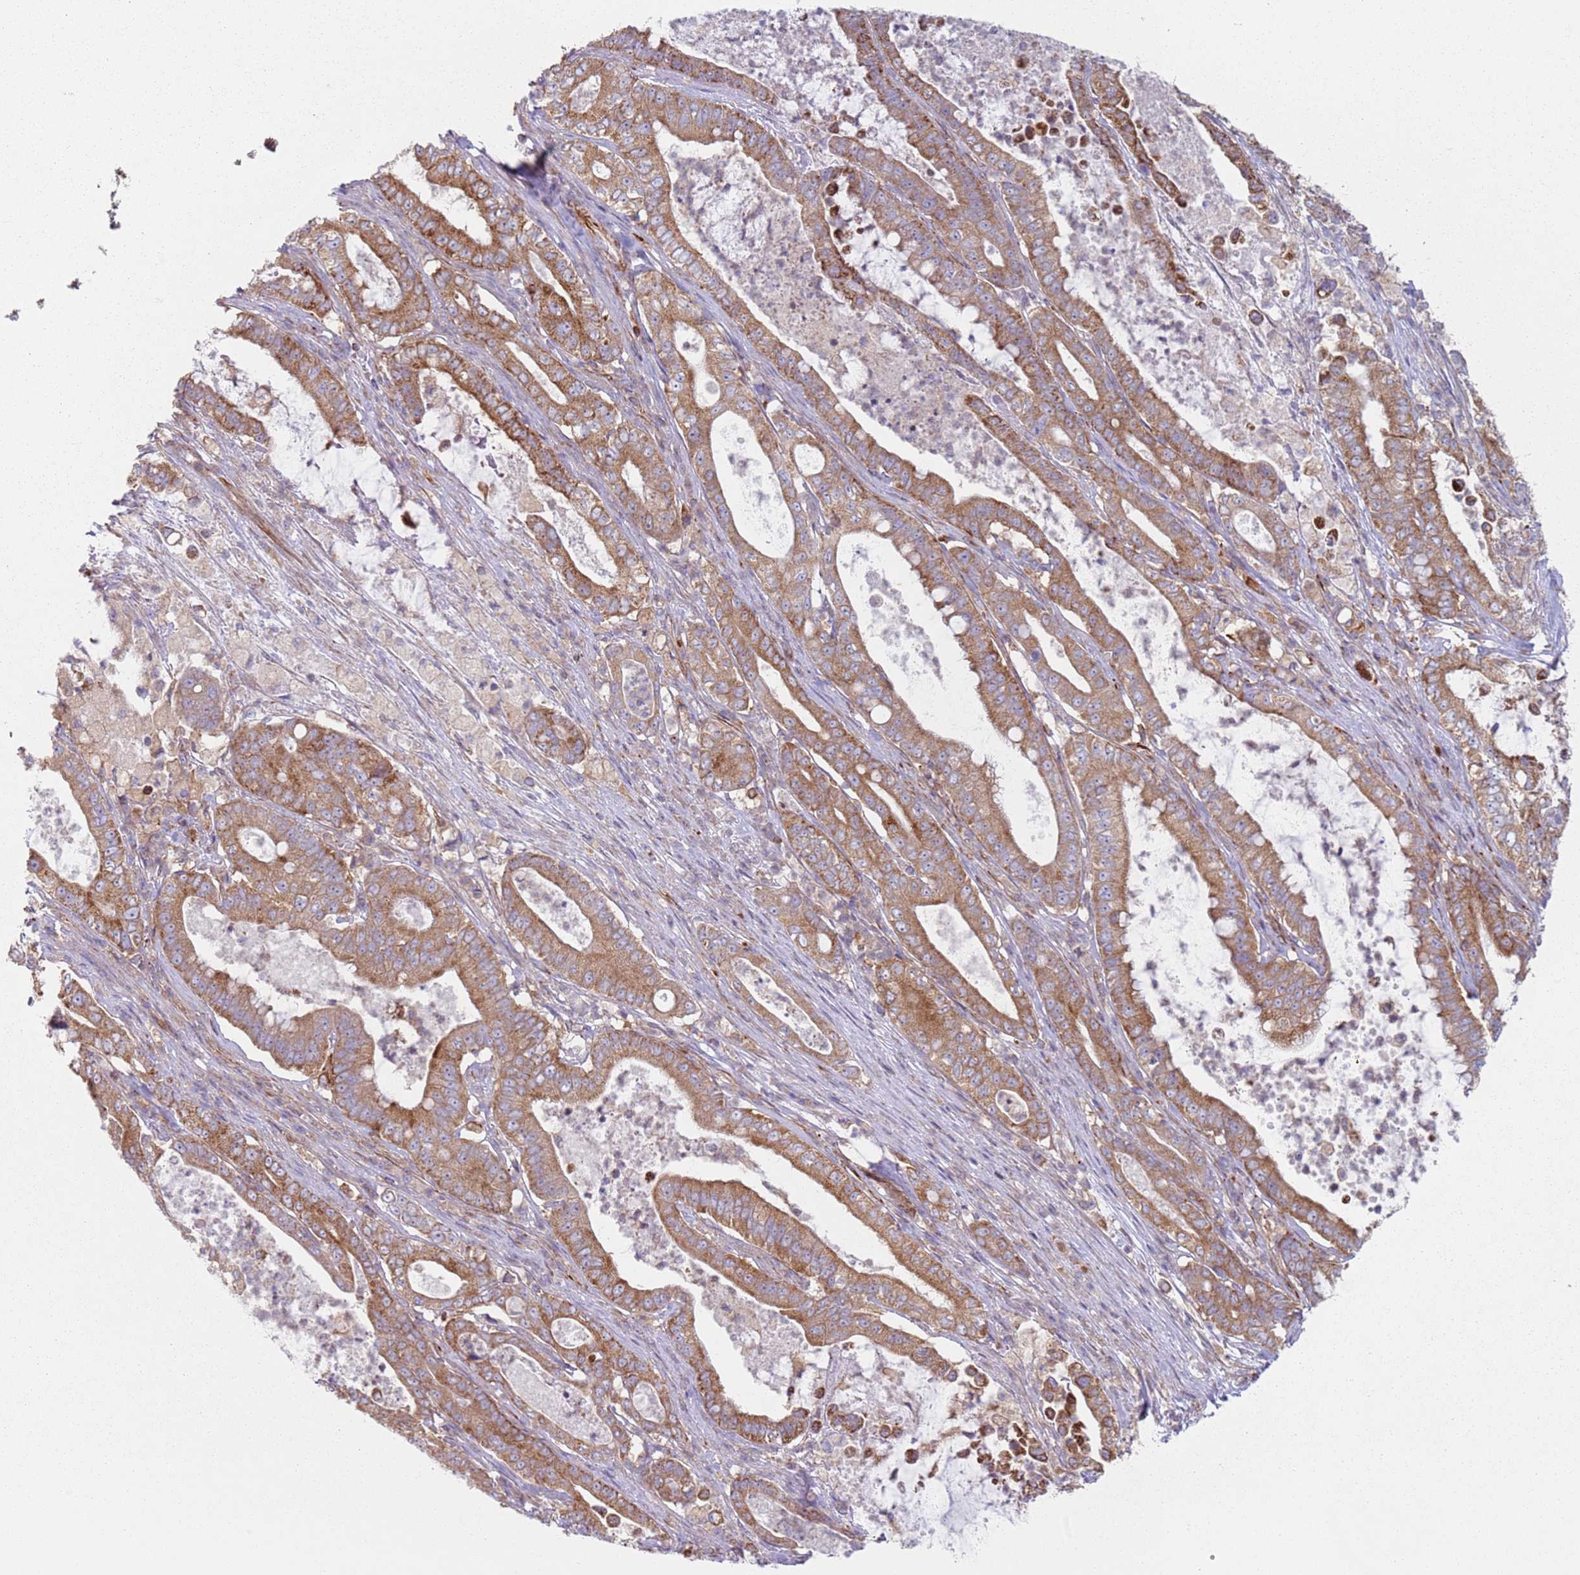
{"staining": {"intensity": "moderate", "quantity": ">75%", "location": "cytoplasmic/membranous"}, "tissue": "pancreatic cancer", "cell_type": "Tumor cells", "image_type": "cancer", "snomed": [{"axis": "morphology", "description": "Adenocarcinoma, NOS"}, {"axis": "topography", "description": "Pancreas"}], "caption": "Pancreatic cancer (adenocarcinoma) tissue demonstrates moderate cytoplasmic/membranous expression in approximately >75% of tumor cells Using DAB (3,3'-diaminobenzidine) (brown) and hematoxylin (blue) stains, captured at high magnification using brightfield microscopy.", "gene": "SNAPIN", "patient": {"sex": "male", "age": 71}}